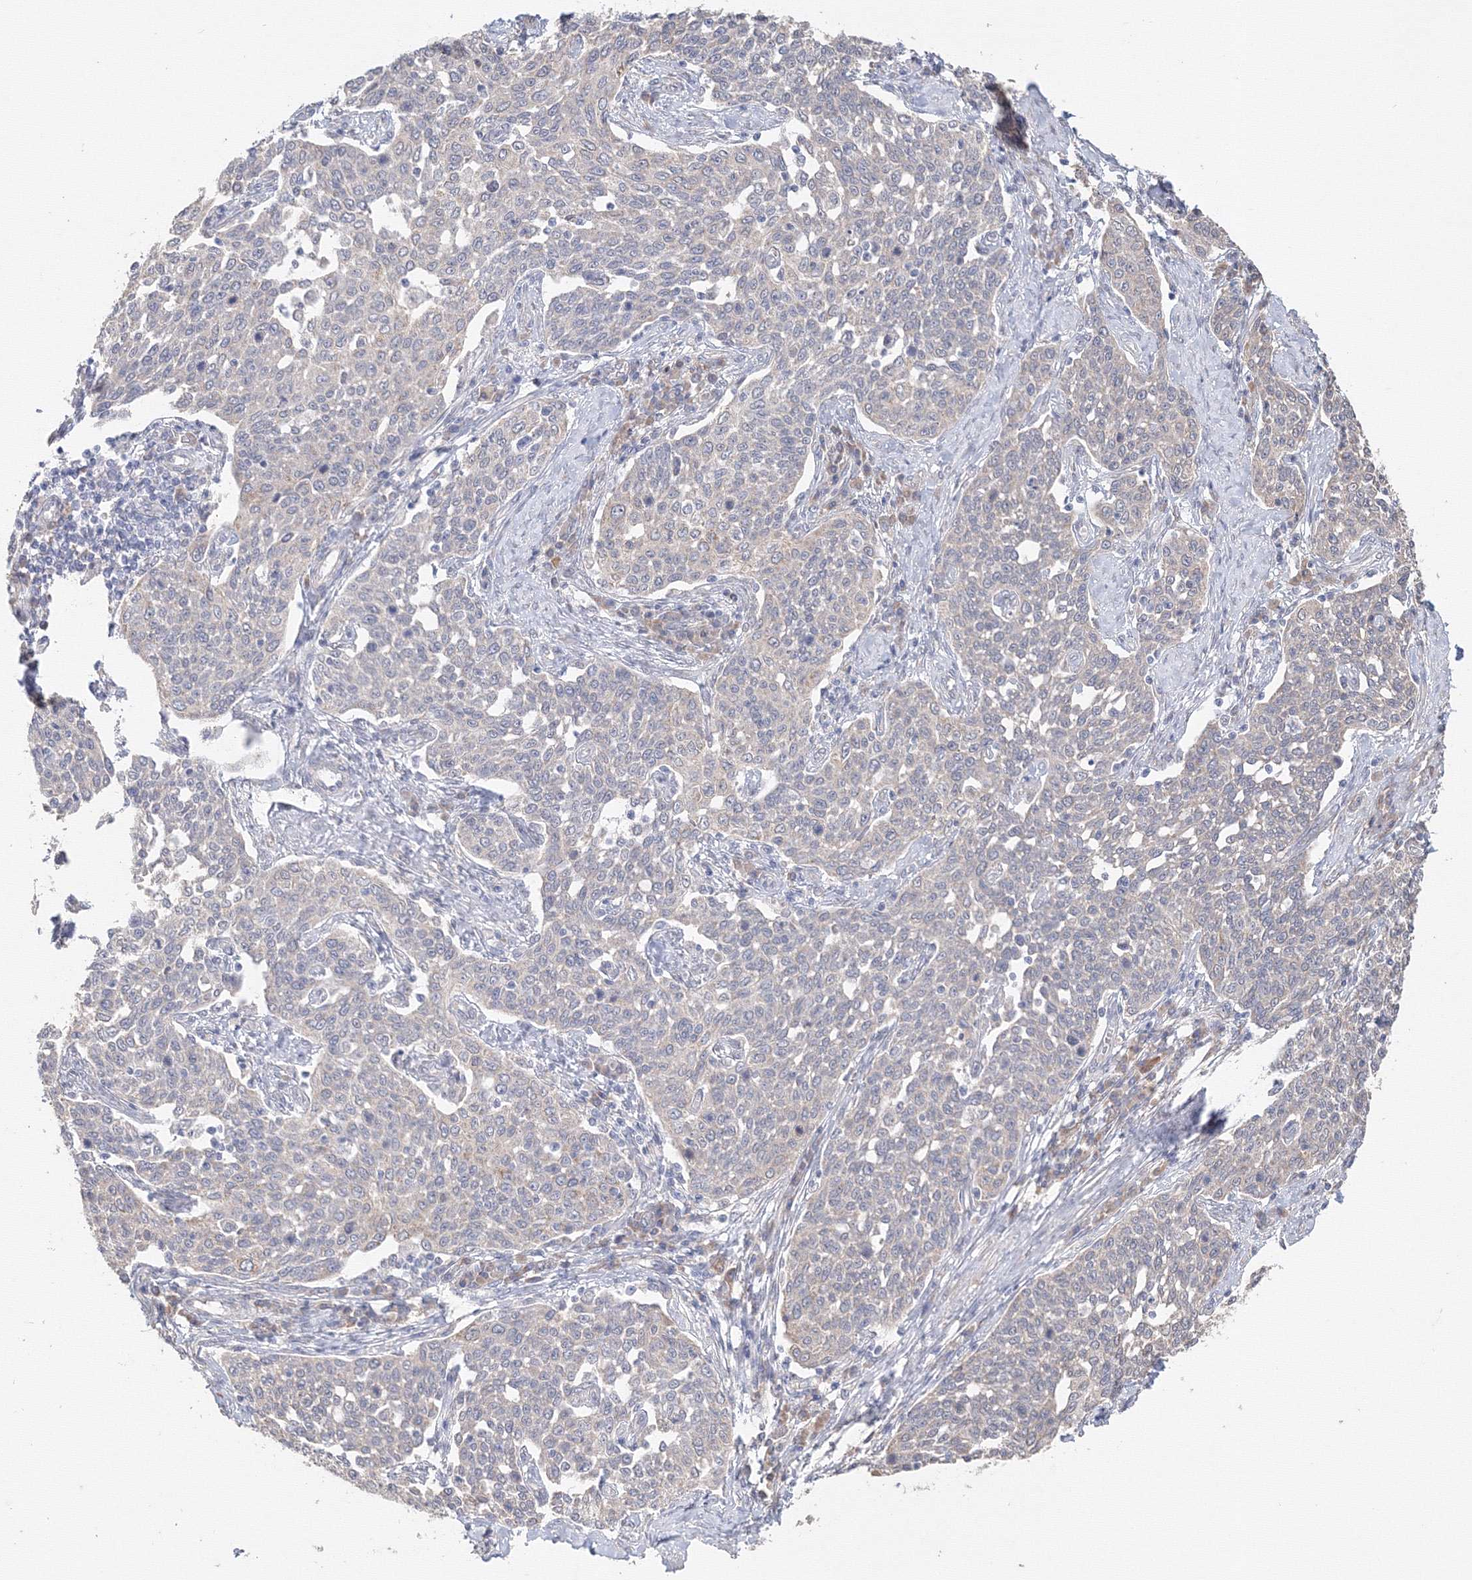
{"staining": {"intensity": "negative", "quantity": "none", "location": "none"}, "tissue": "cervical cancer", "cell_type": "Tumor cells", "image_type": "cancer", "snomed": [{"axis": "morphology", "description": "Squamous cell carcinoma, NOS"}, {"axis": "topography", "description": "Cervix"}], "caption": "IHC of cervical cancer (squamous cell carcinoma) shows no positivity in tumor cells. Brightfield microscopy of immunohistochemistry (IHC) stained with DAB (3,3'-diaminobenzidine) (brown) and hematoxylin (blue), captured at high magnification.", "gene": "DHRS12", "patient": {"sex": "female", "age": 34}}